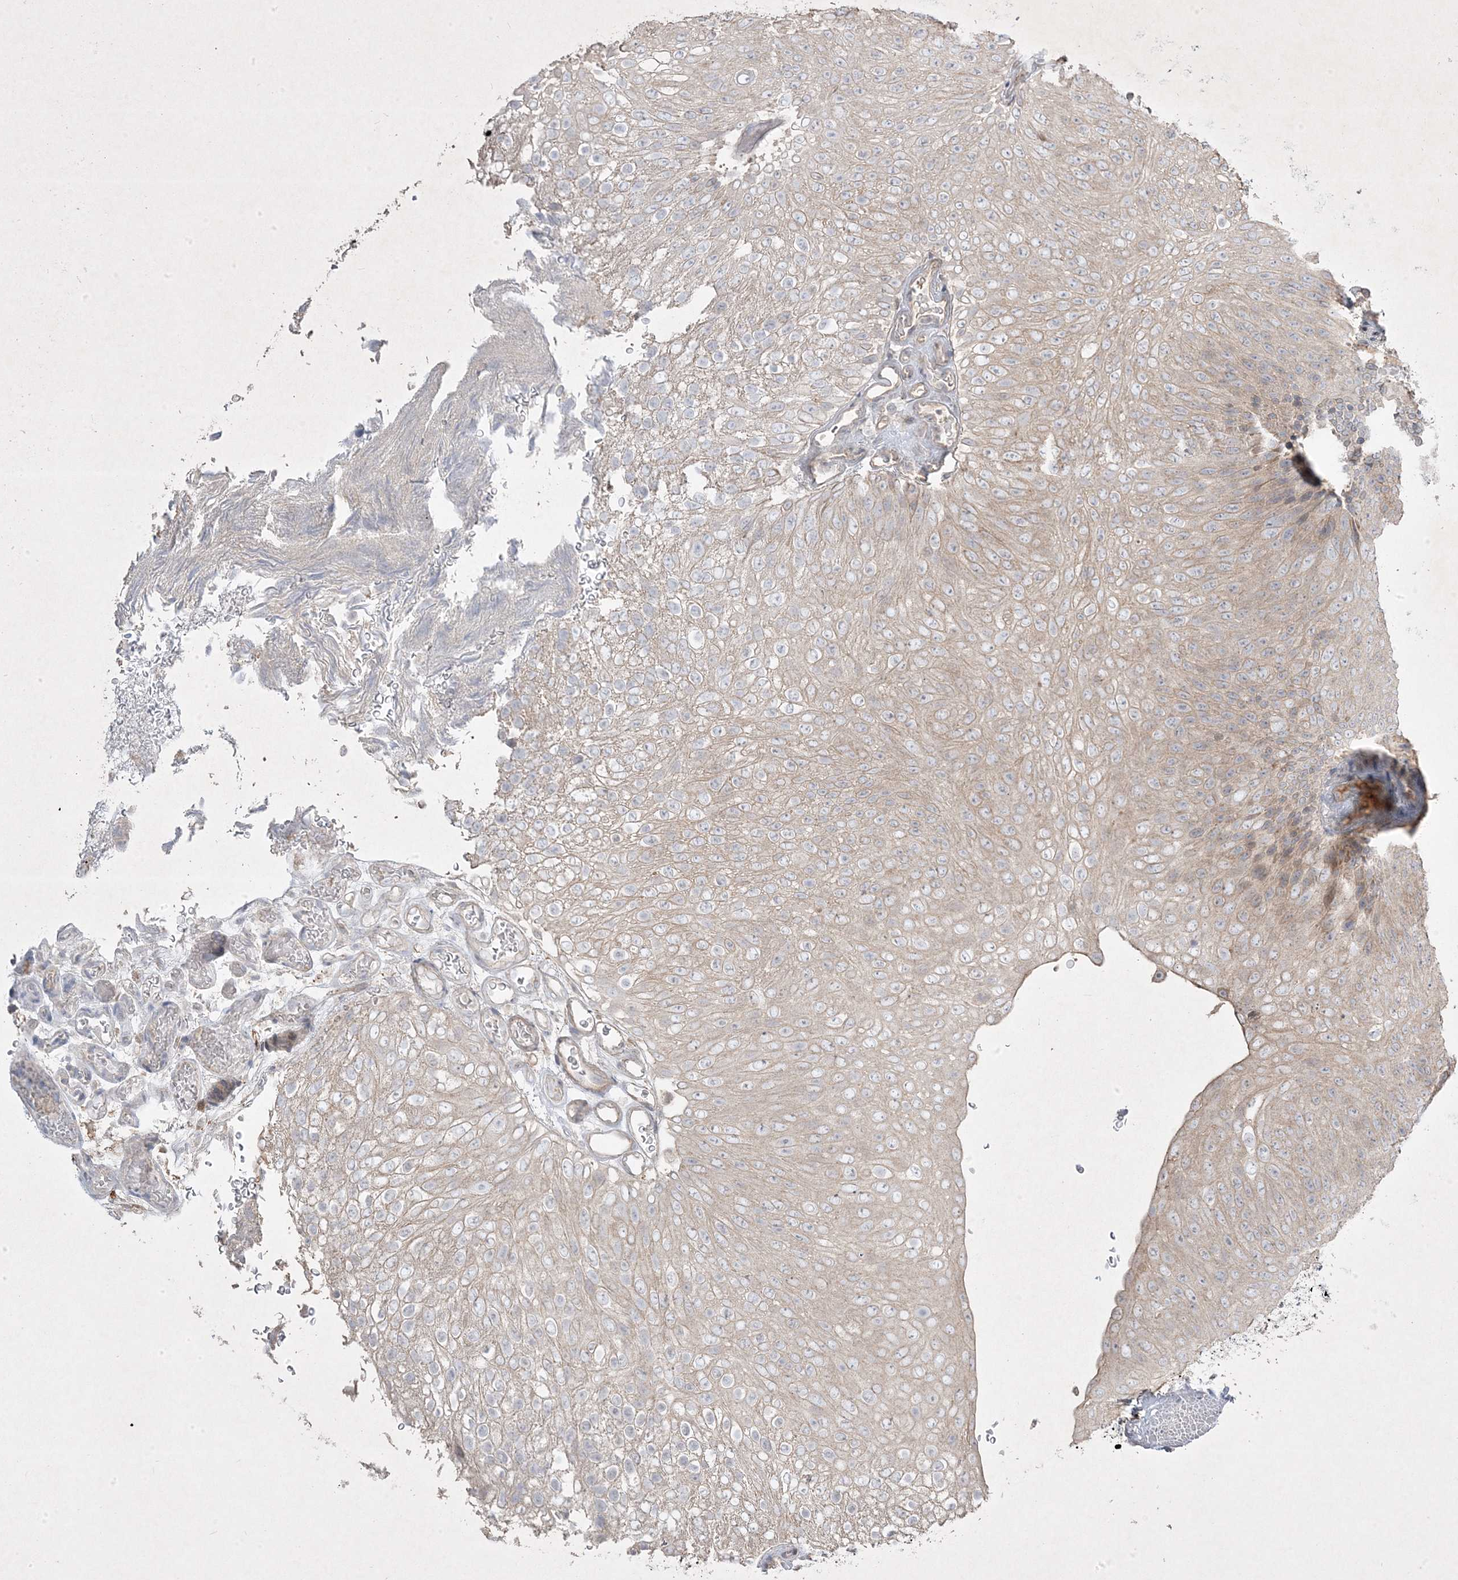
{"staining": {"intensity": "weak", "quantity": "<25%", "location": "cytoplasmic/membranous"}, "tissue": "urothelial cancer", "cell_type": "Tumor cells", "image_type": "cancer", "snomed": [{"axis": "morphology", "description": "Urothelial carcinoma, Low grade"}, {"axis": "topography", "description": "Urinary bladder"}], "caption": "DAB (3,3'-diaminobenzidine) immunohistochemical staining of human urothelial cancer exhibits no significant positivity in tumor cells.", "gene": "RGL4", "patient": {"sex": "male", "age": 78}}